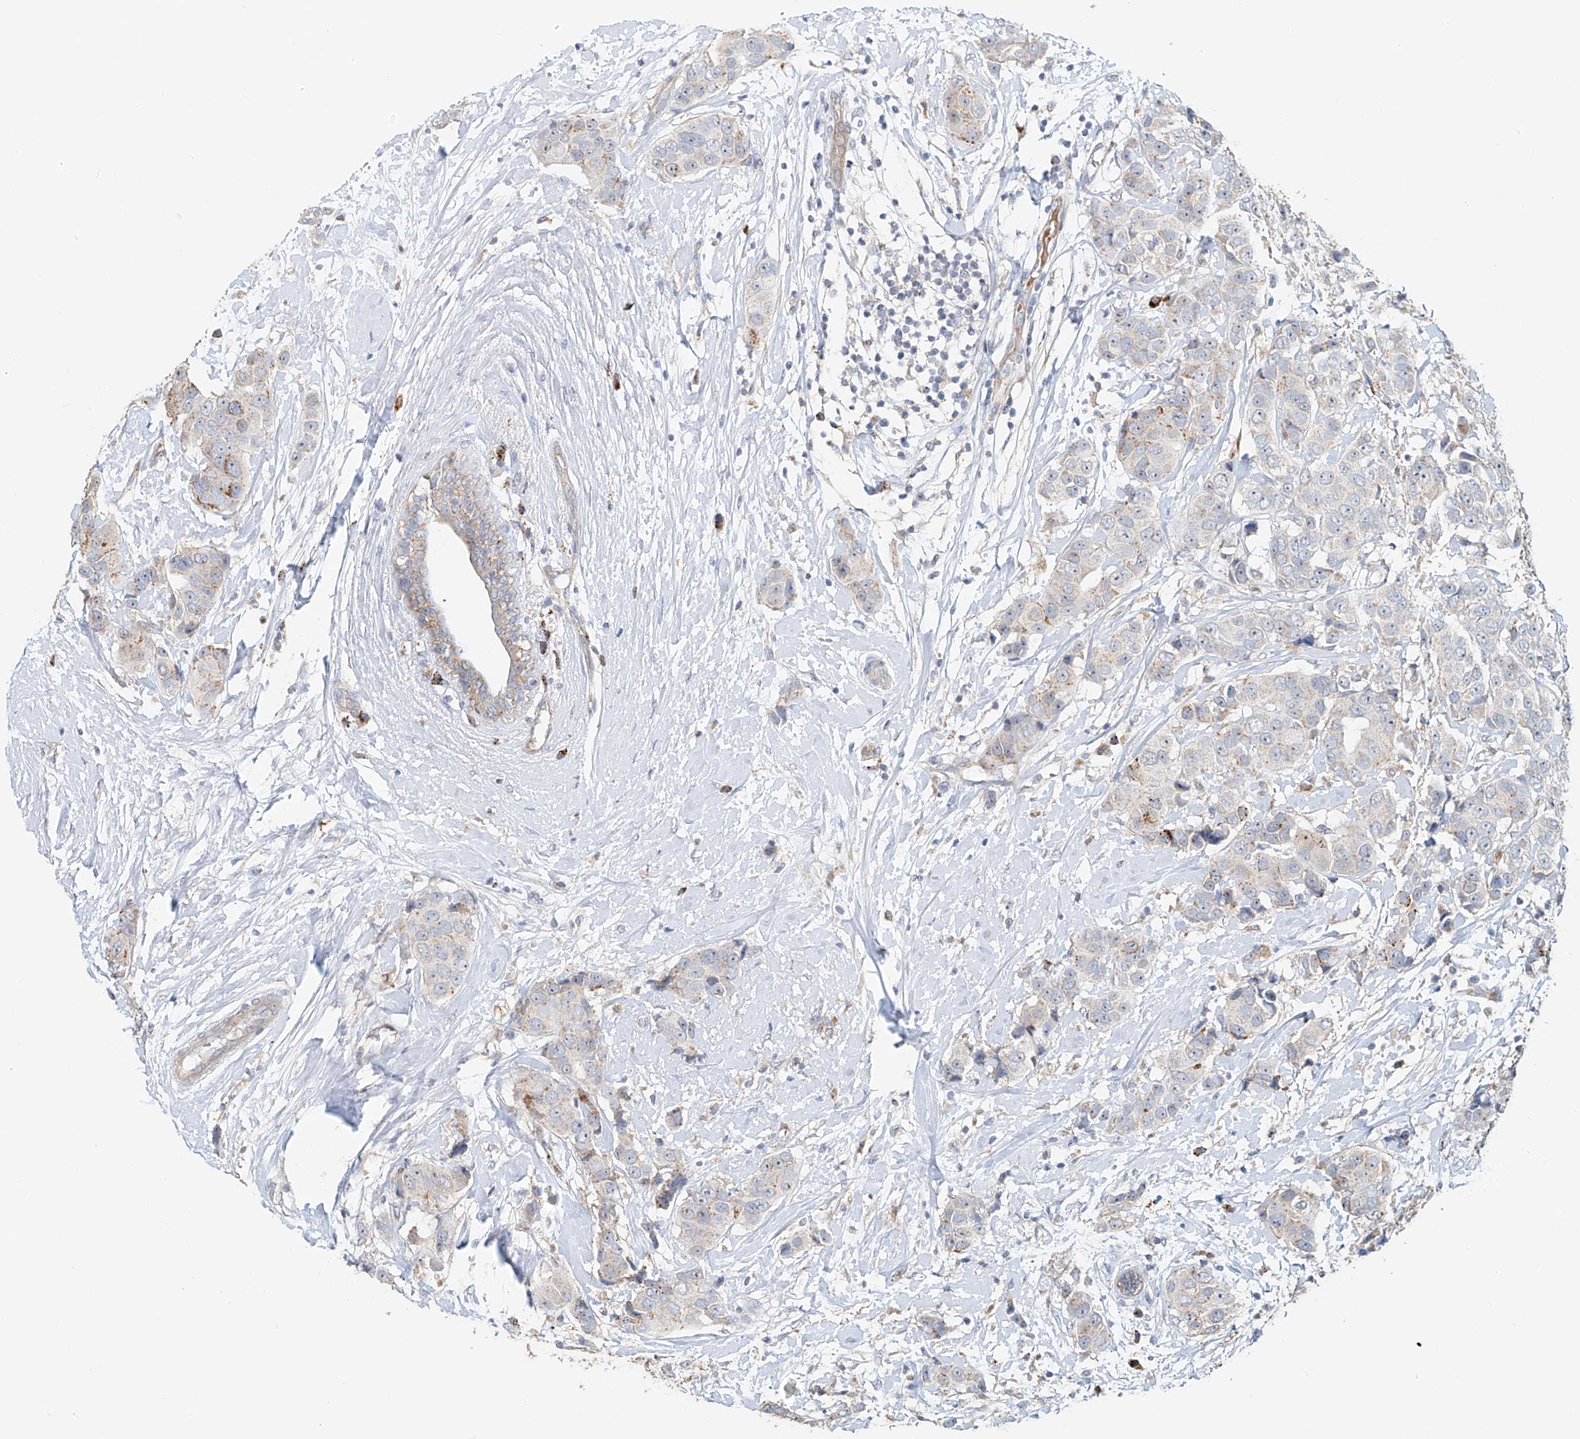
{"staining": {"intensity": "moderate", "quantity": "<25%", "location": "cytoplasmic/membranous"}, "tissue": "breast cancer", "cell_type": "Tumor cells", "image_type": "cancer", "snomed": [{"axis": "morphology", "description": "Normal tissue, NOS"}, {"axis": "morphology", "description": "Duct carcinoma"}, {"axis": "topography", "description": "Breast"}], "caption": "About <25% of tumor cells in human infiltrating ductal carcinoma (breast) reveal moderate cytoplasmic/membranous protein positivity as visualized by brown immunohistochemical staining.", "gene": "TRIM47", "patient": {"sex": "female", "age": 39}}